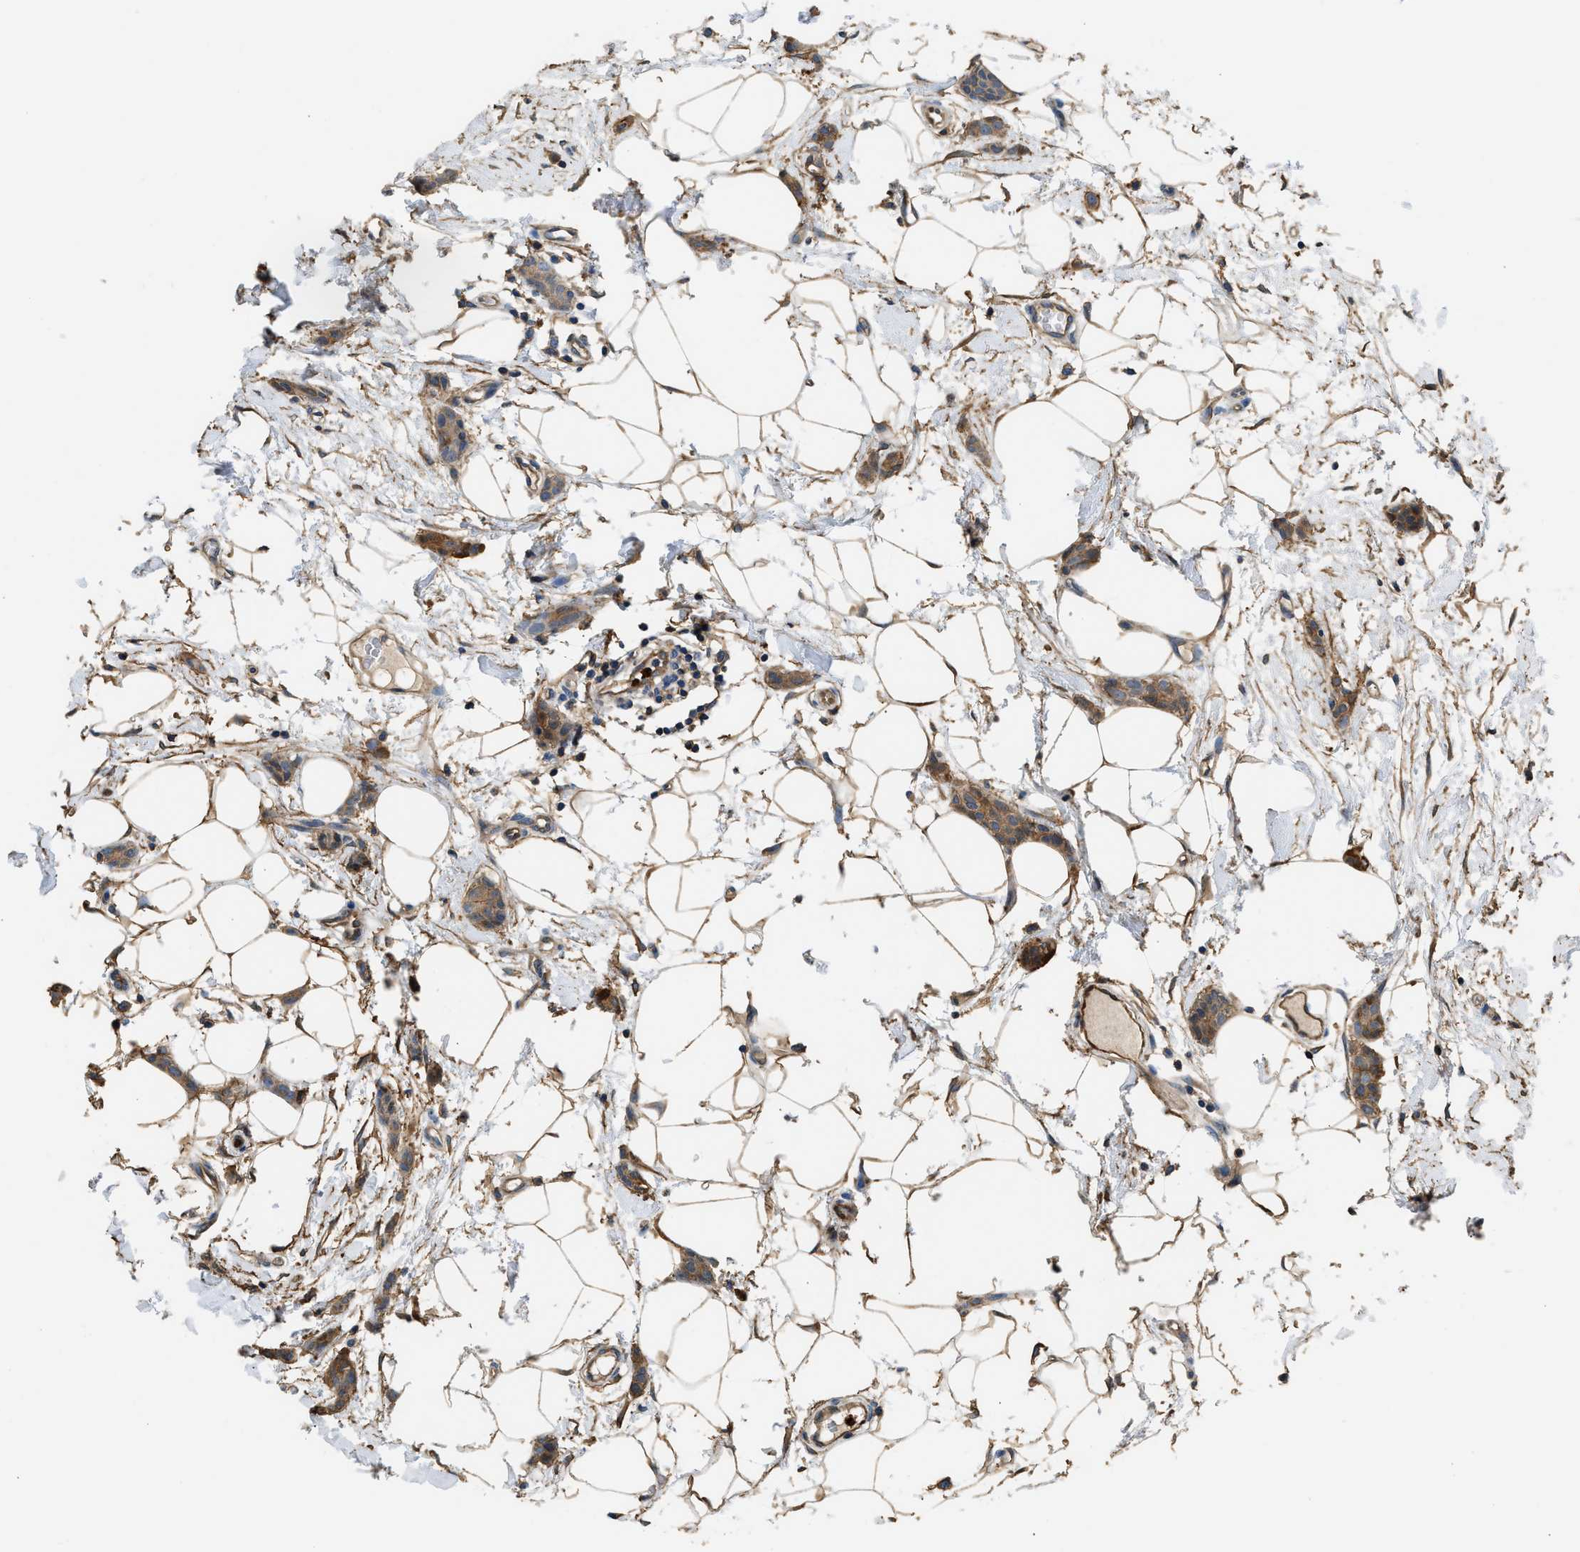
{"staining": {"intensity": "moderate", "quantity": ">75%", "location": "cytoplasmic/membranous"}, "tissue": "breast cancer", "cell_type": "Tumor cells", "image_type": "cancer", "snomed": [{"axis": "morphology", "description": "Lobular carcinoma"}, {"axis": "topography", "description": "Skin"}, {"axis": "topography", "description": "Breast"}], "caption": "Human breast lobular carcinoma stained for a protein (brown) shows moderate cytoplasmic/membranous positive staining in approximately >75% of tumor cells.", "gene": "ANXA3", "patient": {"sex": "female", "age": 46}}